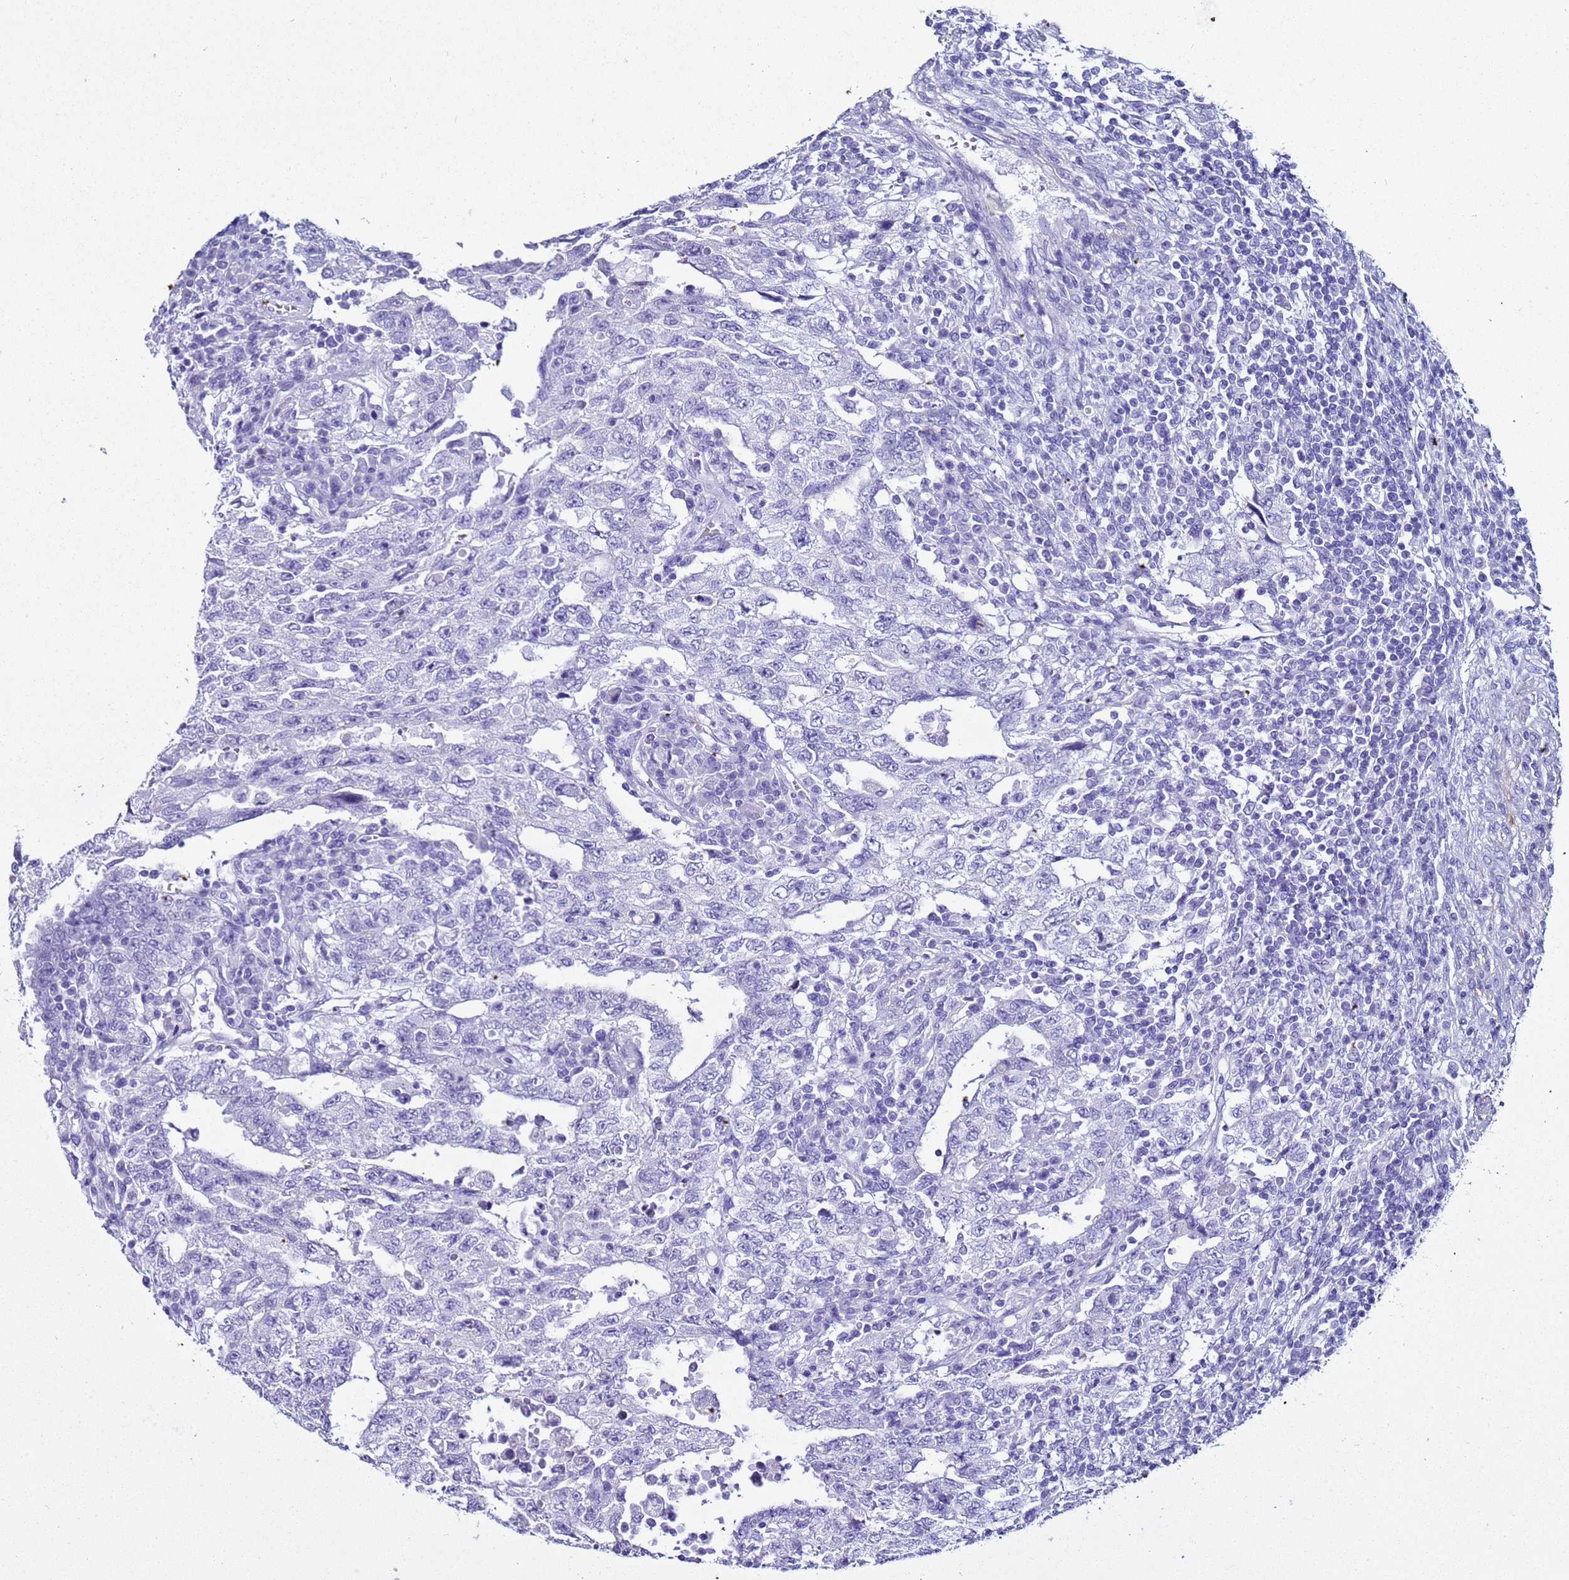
{"staining": {"intensity": "negative", "quantity": "none", "location": "none"}, "tissue": "testis cancer", "cell_type": "Tumor cells", "image_type": "cancer", "snomed": [{"axis": "morphology", "description": "Carcinoma, Embryonal, NOS"}, {"axis": "topography", "description": "Testis"}], "caption": "Immunohistochemistry micrograph of neoplastic tissue: human testis cancer (embryonal carcinoma) stained with DAB exhibits no significant protein staining in tumor cells.", "gene": "LCMT1", "patient": {"sex": "male", "age": 26}}